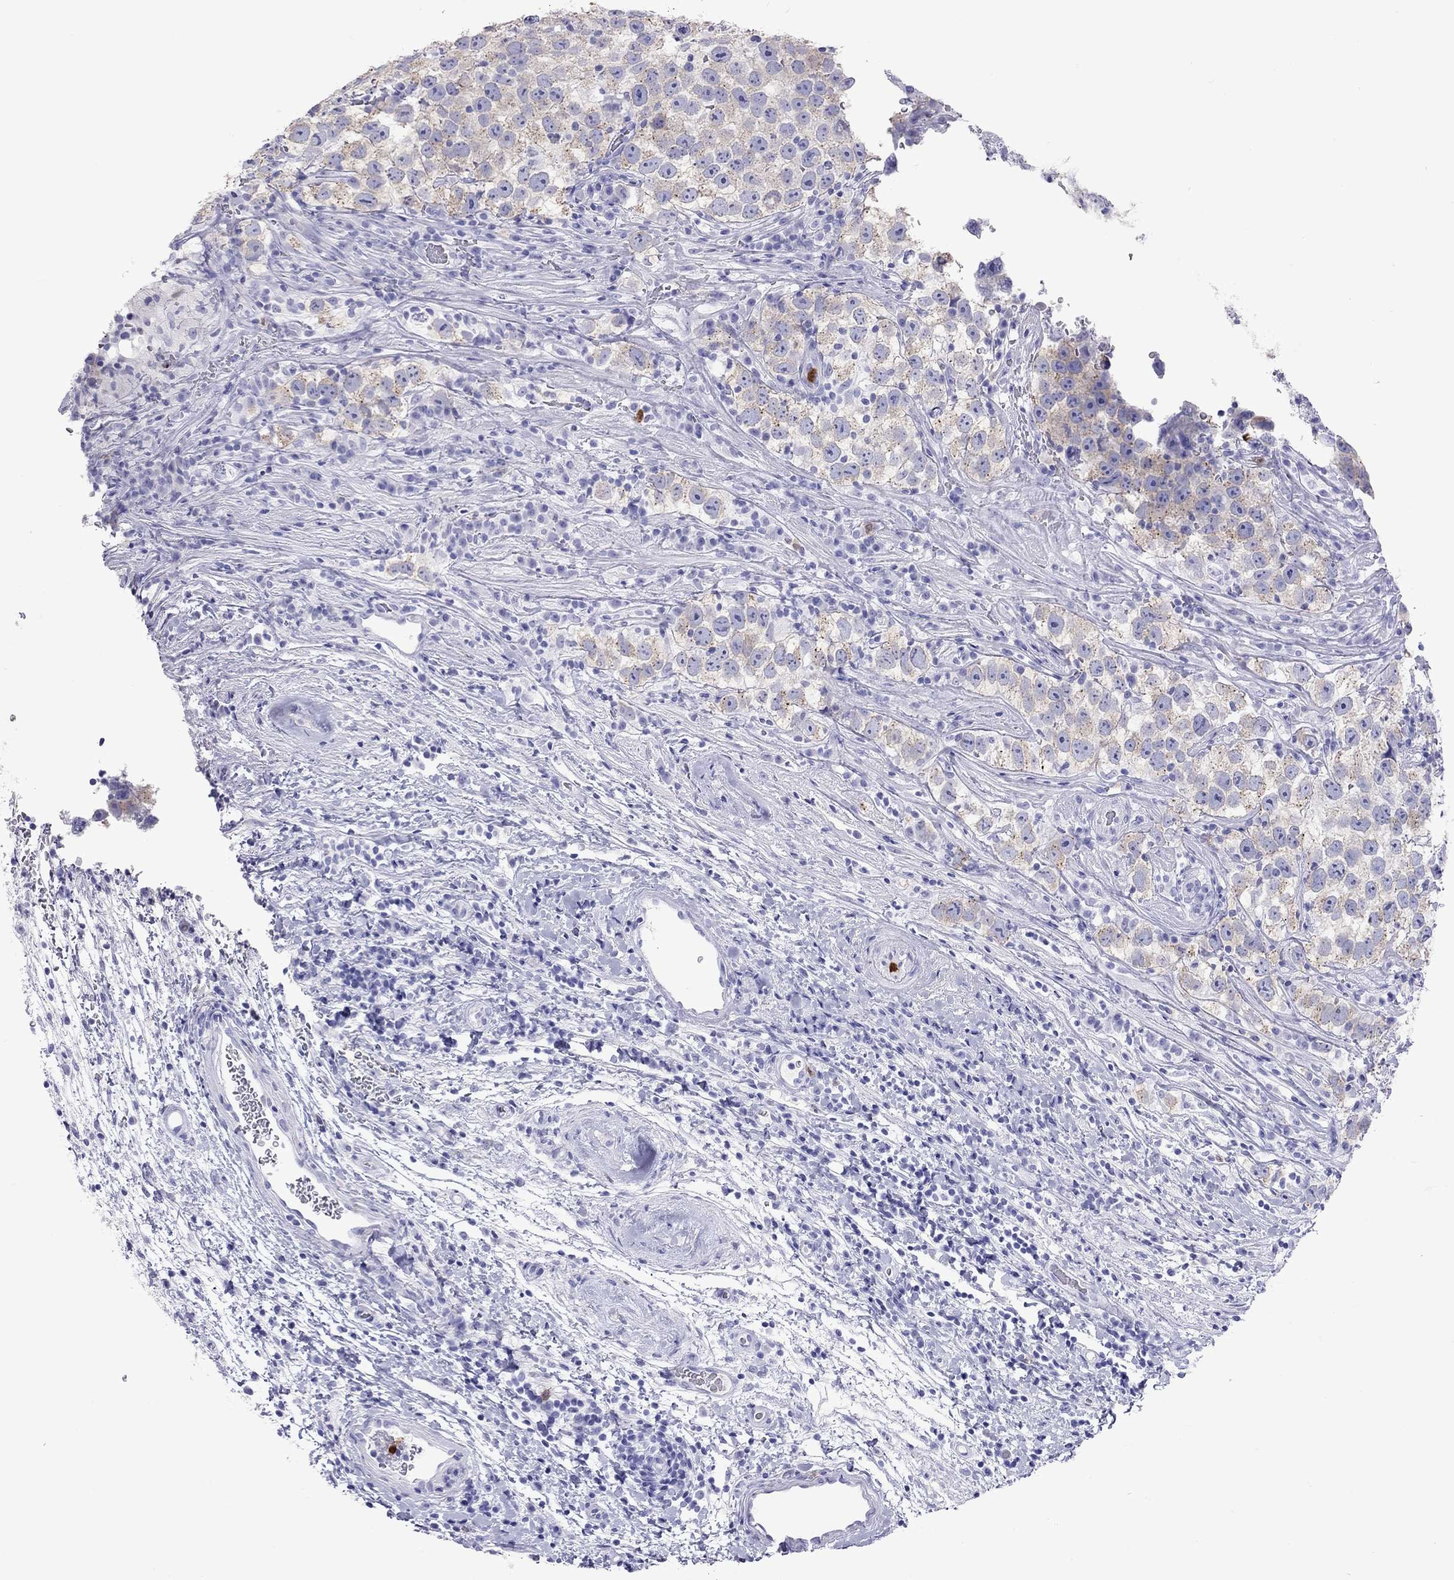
{"staining": {"intensity": "weak", "quantity": ">75%", "location": "cytoplasmic/membranous"}, "tissue": "testis cancer", "cell_type": "Tumor cells", "image_type": "cancer", "snomed": [{"axis": "morphology", "description": "Normal tissue, NOS"}, {"axis": "morphology", "description": "Seminoma, NOS"}, {"axis": "topography", "description": "Testis"}], "caption": "Weak cytoplasmic/membranous protein positivity is present in about >75% of tumor cells in testis cancer (seminoma). (DAB IHC, brown staining for protein, blue staining for nuclei).", "gene": "SLAMF1", "patient": {"sex": "male", "age": 31}}